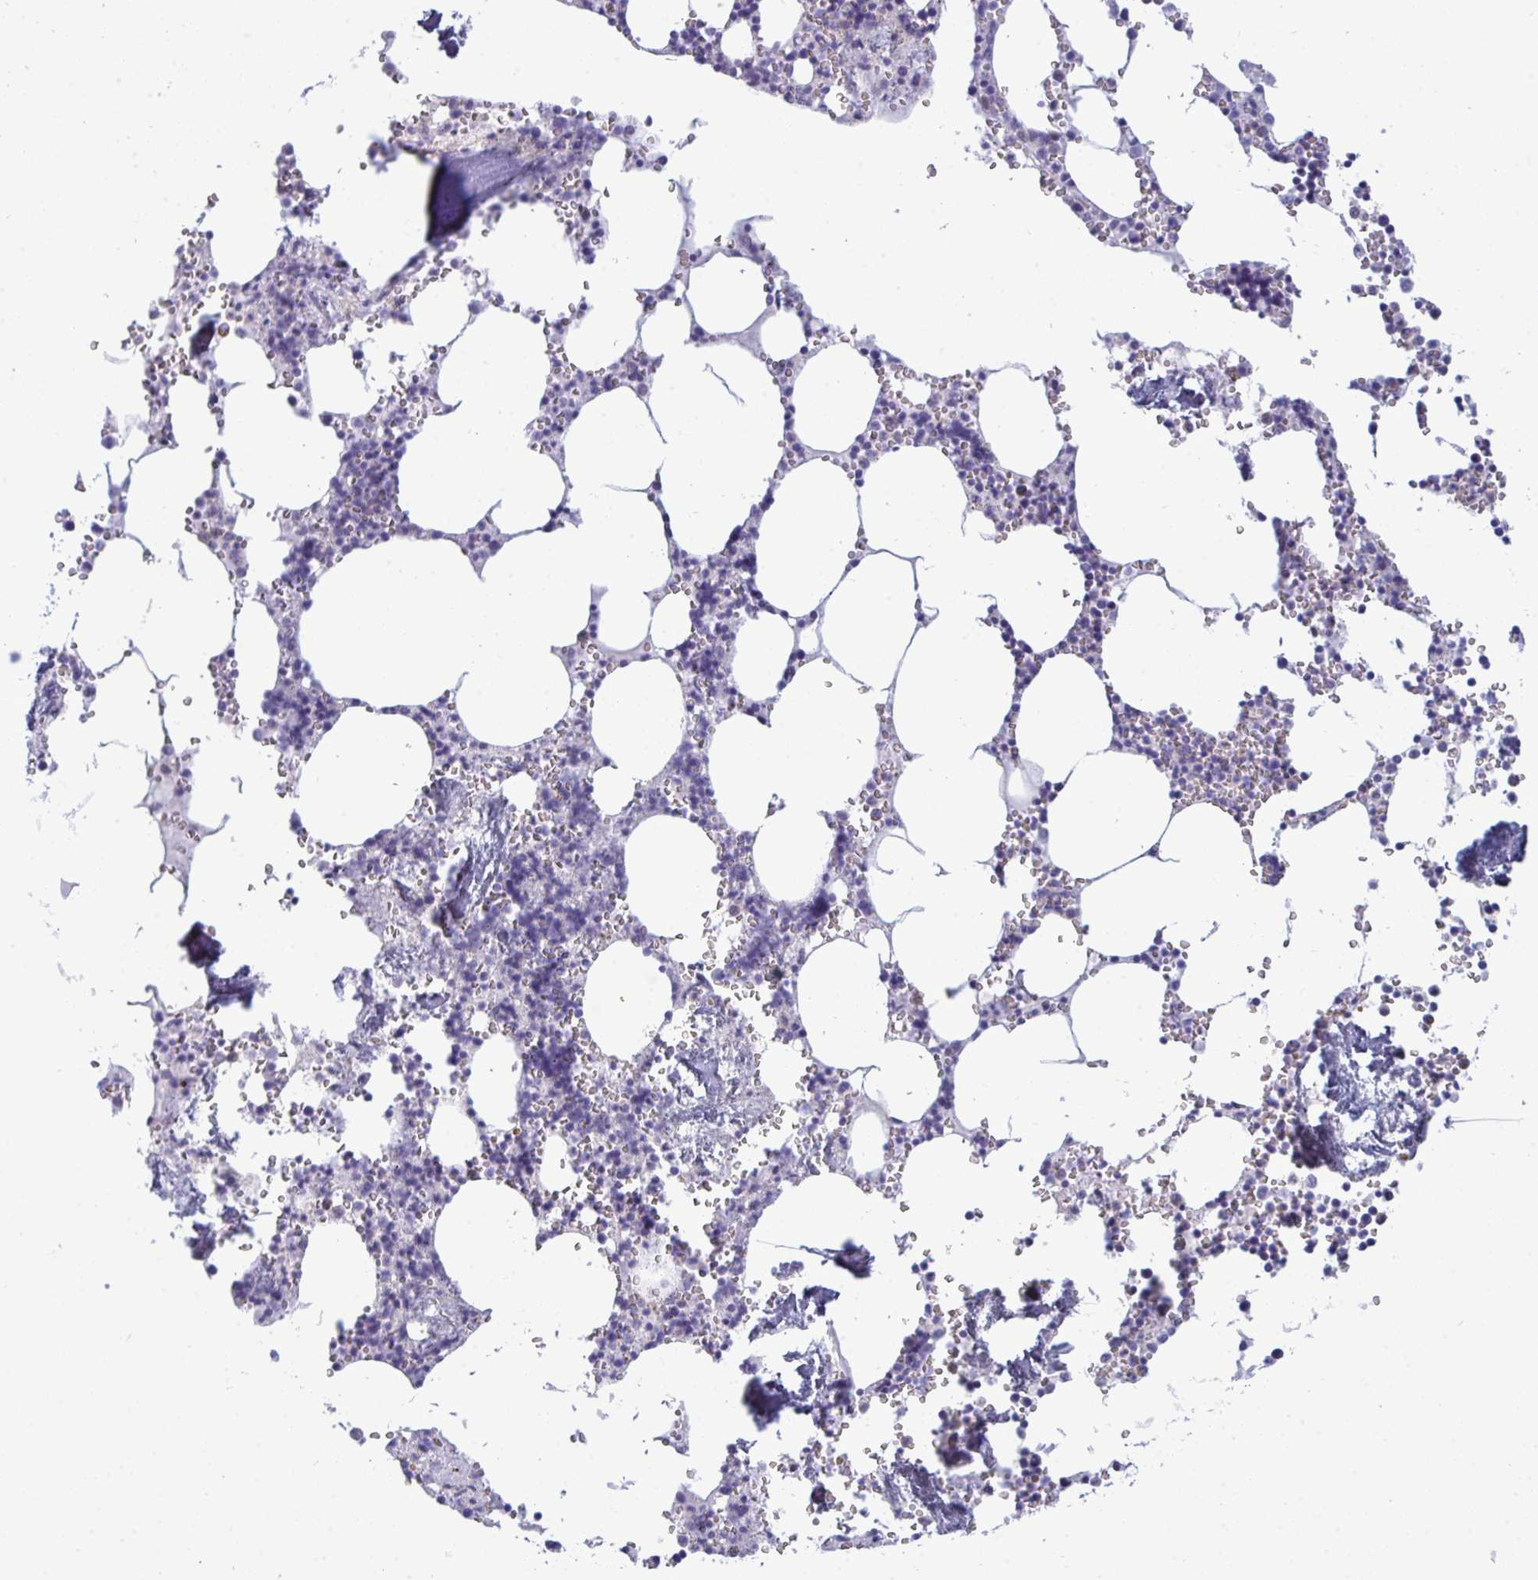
{"staining": {"intensity": "negative", "quantity": "none", "location": "none"}, "tissue": "bone marrow", "cell_type": "Hematopoietic cells", "image_type": "normal", "snomed": [{"axis": "morphology", "description": "Normal tissue, NOS"}, {"axis": "topography", "description": "Bone marrow"}], "caption": "This is an immunohistochemistry histopathology image of normal human bone marrow. There is no positivity in hematopoietic cells.", "gene": "MYH10", "patient": {"sex": "male", "age": 54}}